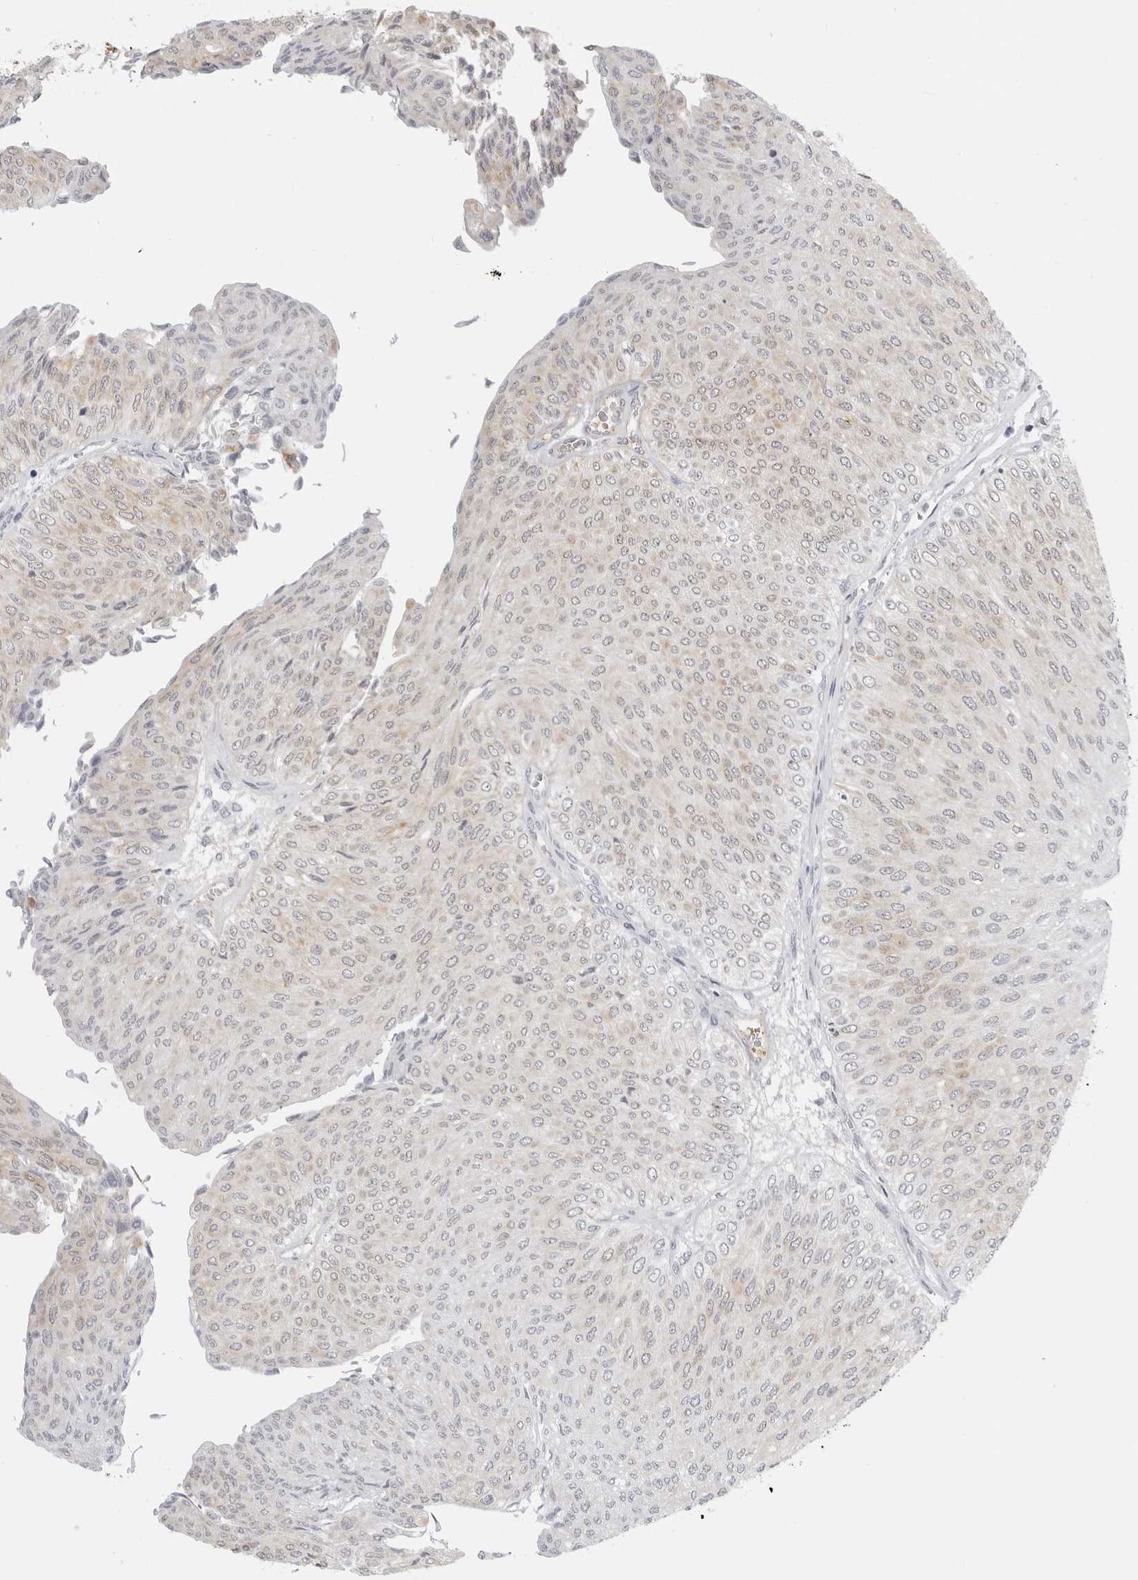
{"staining": {"intensity": "weak", "quantity": "<25%", "location": "cytoplasmic/membranous"}, "tissue": "urothelial cancer", "cell_type": "Tumor cells", "image_type": "cancer", "snomed": [{"axis": "morphology", "description": "Urothelial carcinoma, Low grade"}, {"axis": "topography", "description": "Urinary bladder"}], "caption": "High magnification brightfield microscopy of low-grade urothelial carcinoma stained with DAB (brown) and counterstained with hematoxylin (blue): tumor cells show no significant staining. (Brightfield microscopy of DAB immunohistochemistry at high magnification).", "gene": "SERPINF2", "patient": {"sex": "male", "age": 78}}